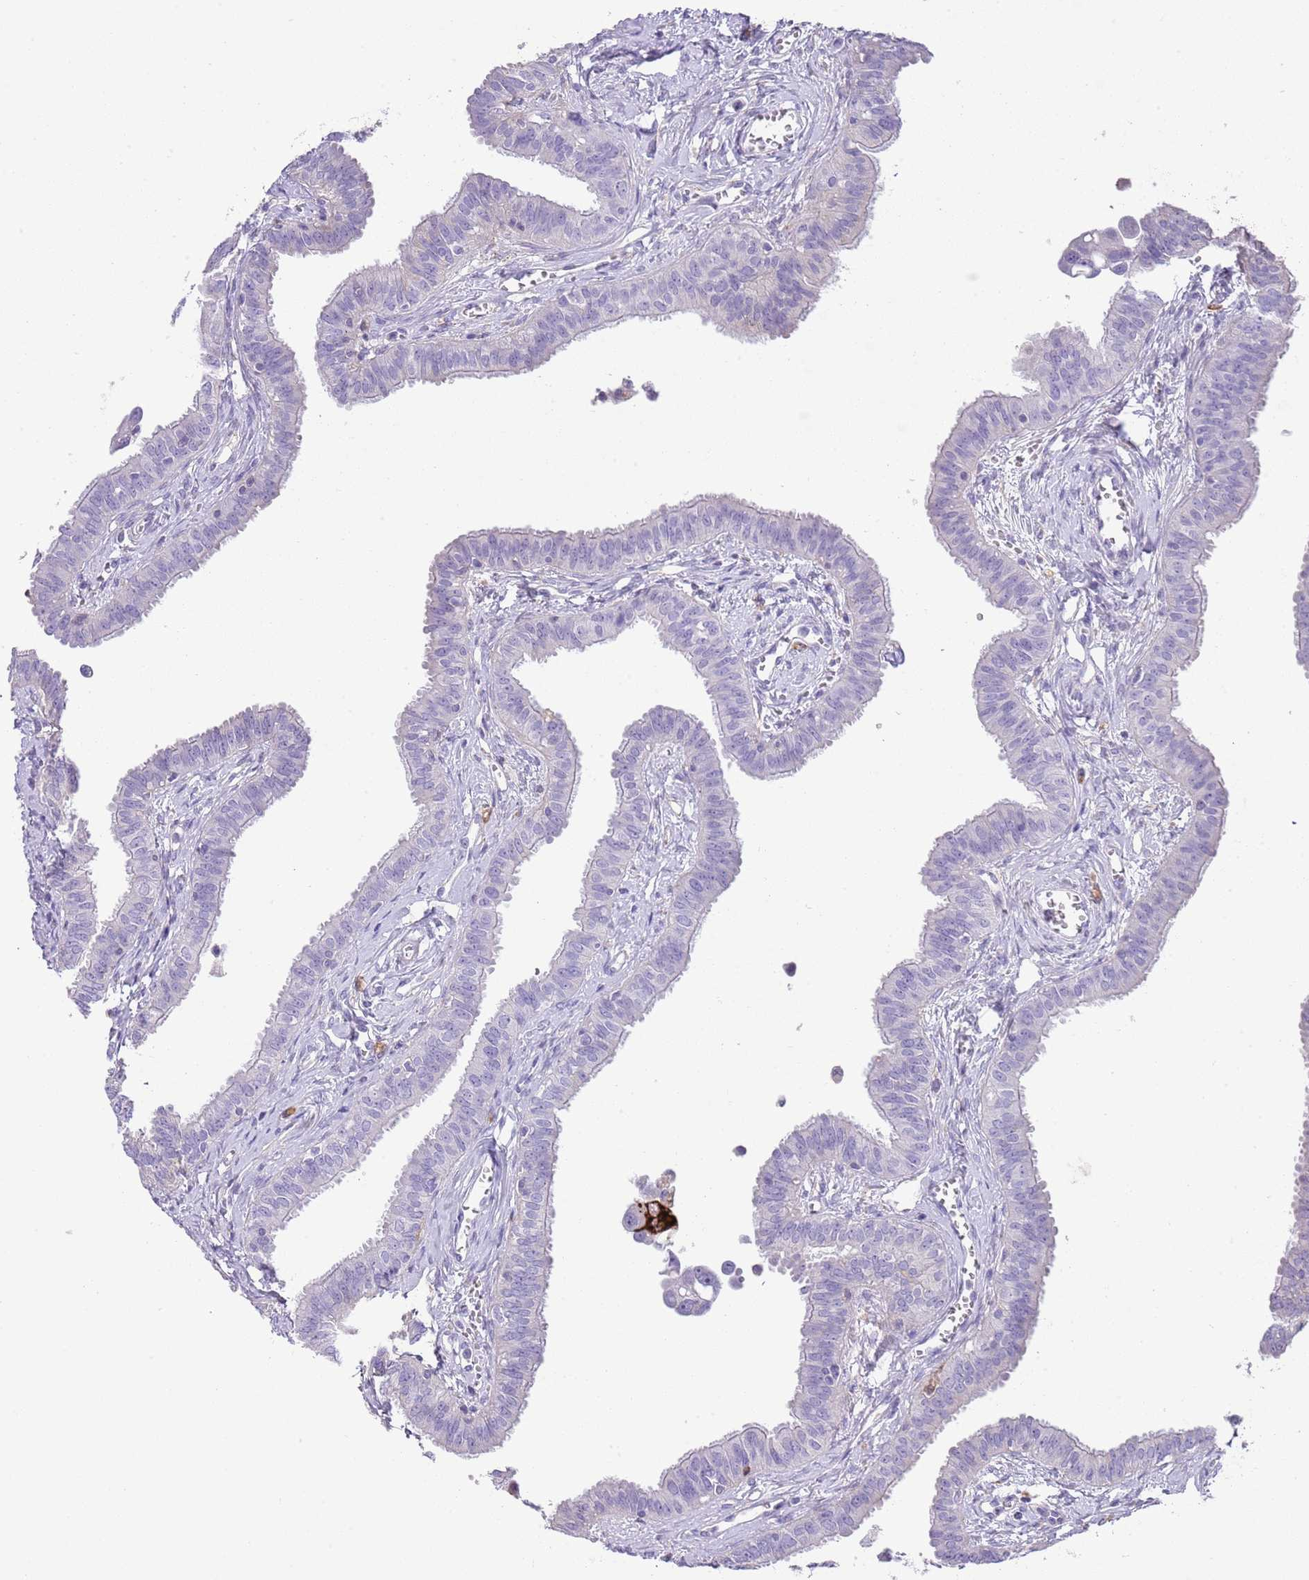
{"staining": {"intensity": "negative", "quantity": "none", "location": "none"}, "tissue": "fallopian tube", "cell_type": "Glandular cells", "image_type": "normal", "snomed": [{"axis": "morphology", "description": "Normal tissue, NOS"}, {"axis": "morphology", "description": "Carcinoma, NOS"}, {"axis": "topography", "description": "Fallopian tube"}, {"axis": "topography", "description": "Ovary"}], "caption": "Human fallopian tube stained for a protein using immunohistochemistry shows no staining in glandular cells.", "gene": "ABHD17C", "patient": {"sex": "female", "age": 59}}